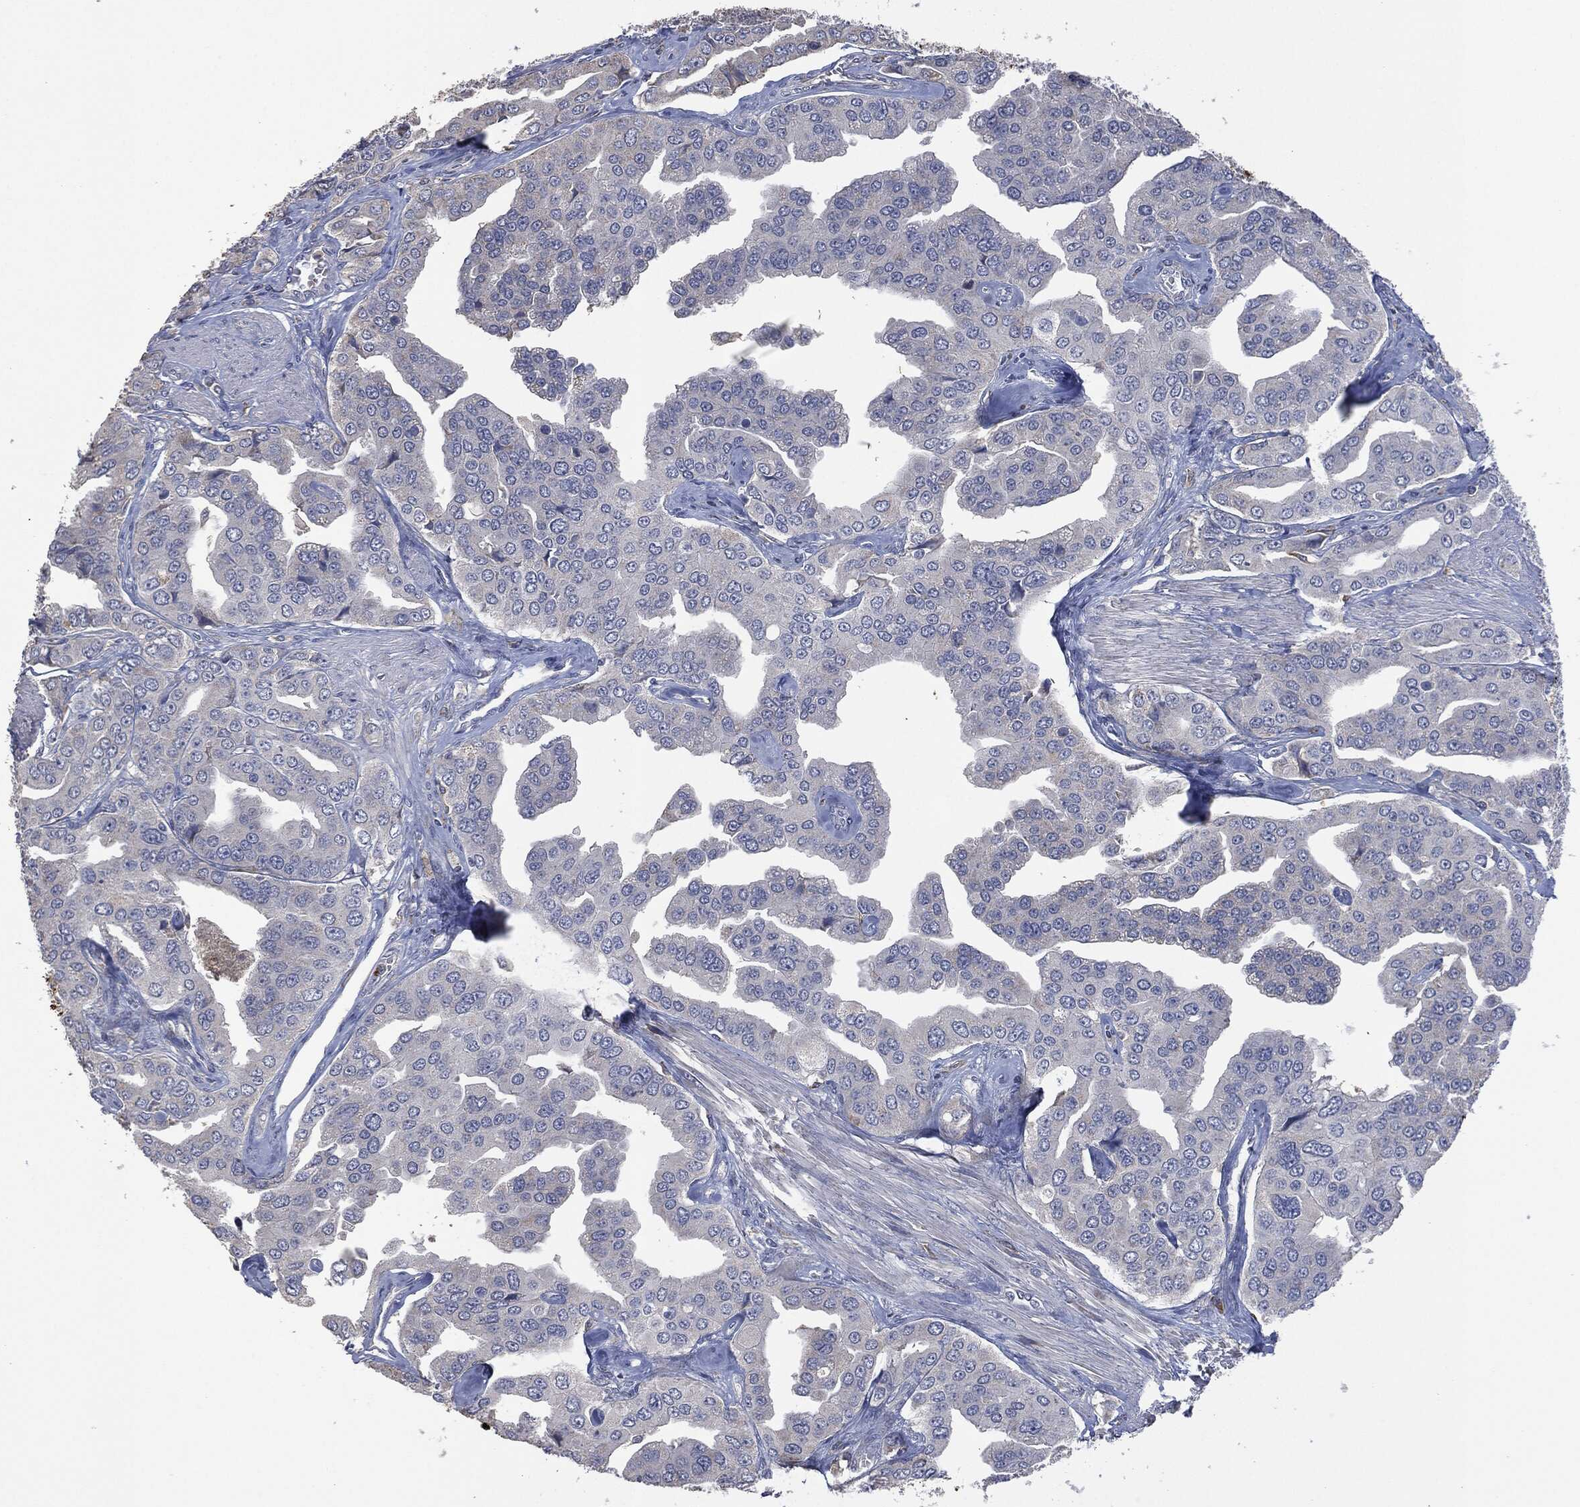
{"staining": {"intensity": "negative", "quantity": "none", "location": "none"}, "tissue": "prostate cancer", "cell_type": "Tumor cells", "image_type": "cancer", "snomed": [{"axis": "morphology", "description": "Adenocarcinoma, NOS"}, {"axis": "topography", "description": "Prostate and seminal vesicle, NOS"}, {"axis": "topography", "description": "Prostate"}], "caption": "This is an immunohistochemistry photomicrograph of human prostate adenocarcinoma. There is no positivity in tumor cells.", "gene": "CD33", "patient": {"sex": "male", "age": 69}}